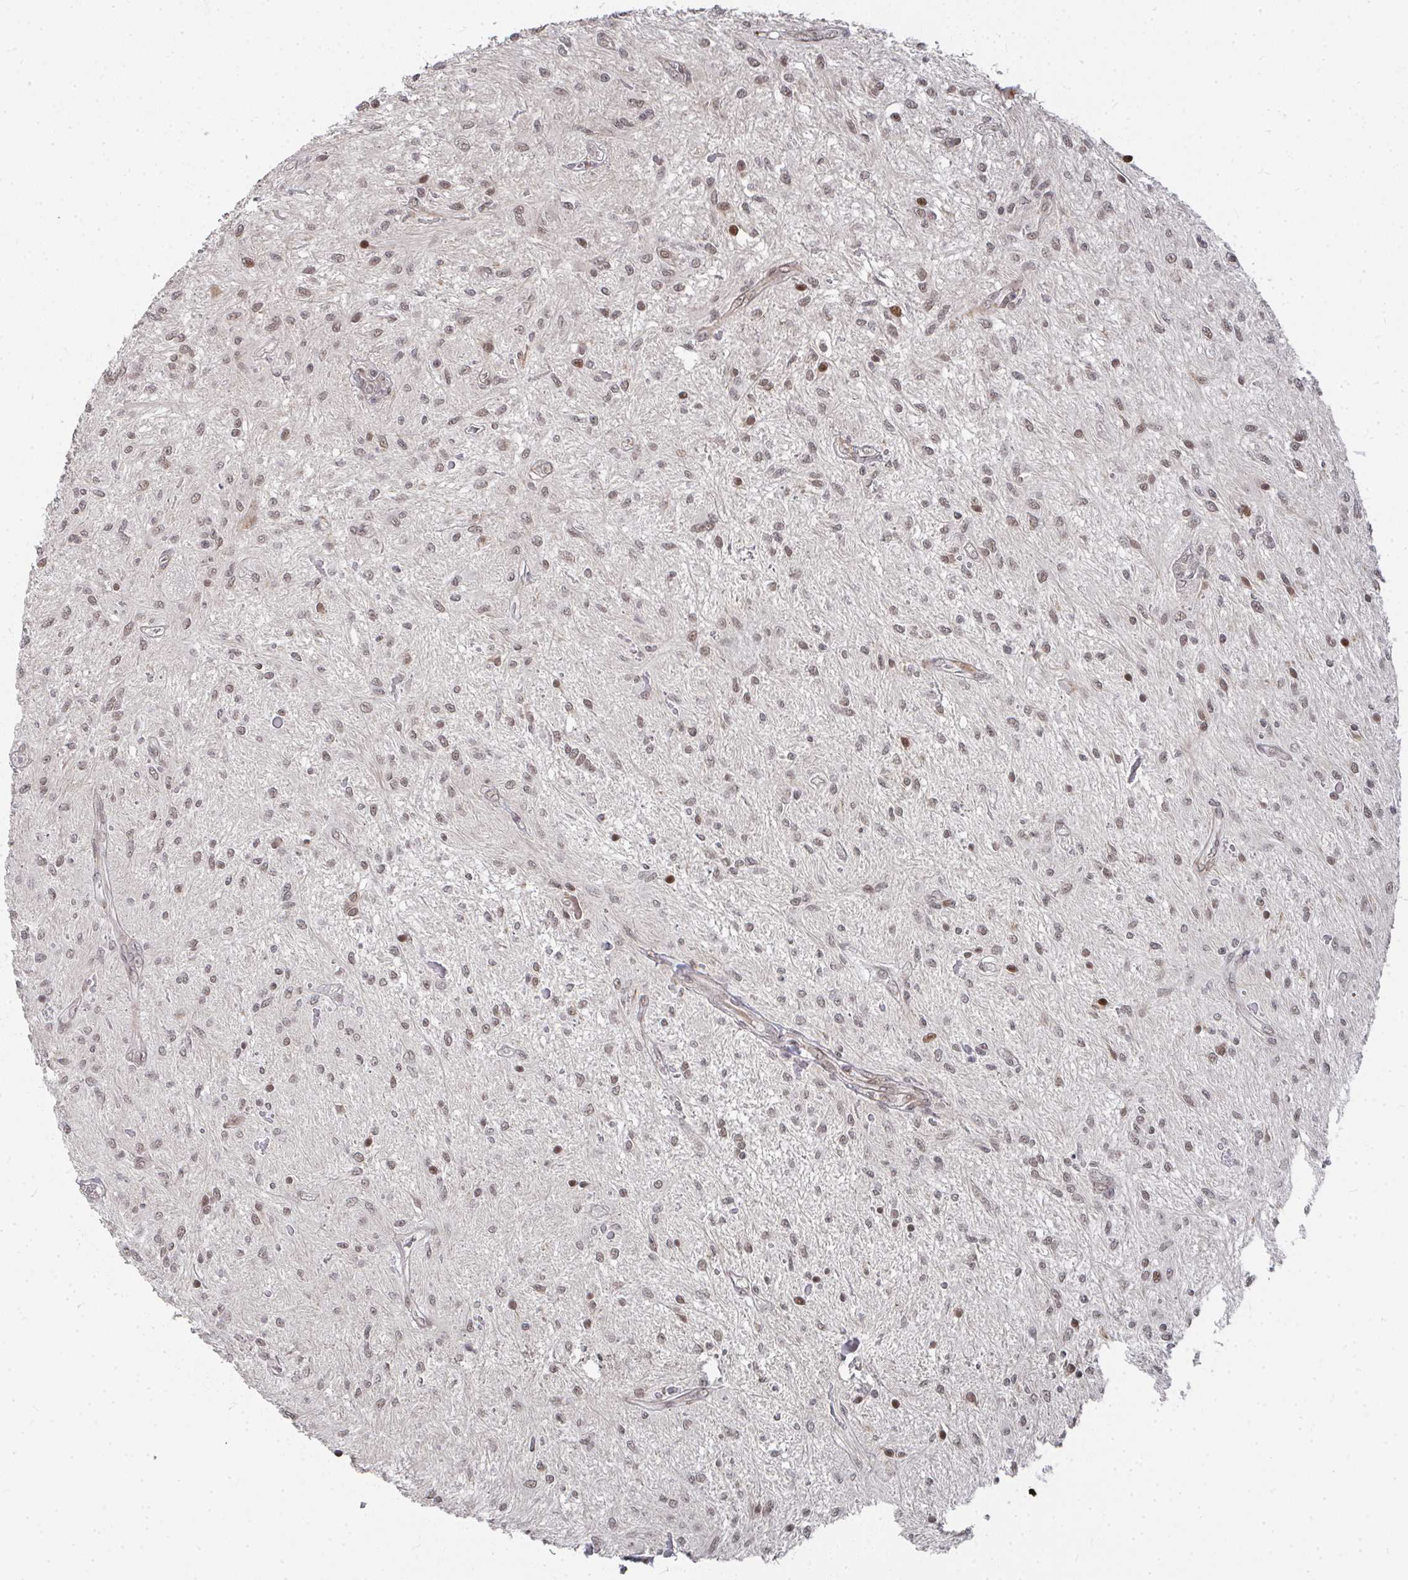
{"staining": {"intensity": "weak", "quantity": ">75%", "location": "nuclear"}, "tissue": "glioma", "cell_type": "Tumor cells", "image_type": "cancer", "snomed": [{"axis": "morphology", "description": "Glioma, malignant, Low grade"}, {"axis": "topography", "description": "Cerebellum"}], "caption": "This histopathology image shows IHC staining of human glioma, with low weak nuclear positivity in about >75% of tumor cells.", "gene": "RBBP5", "patient": {"sex": "female", "age": 14}}